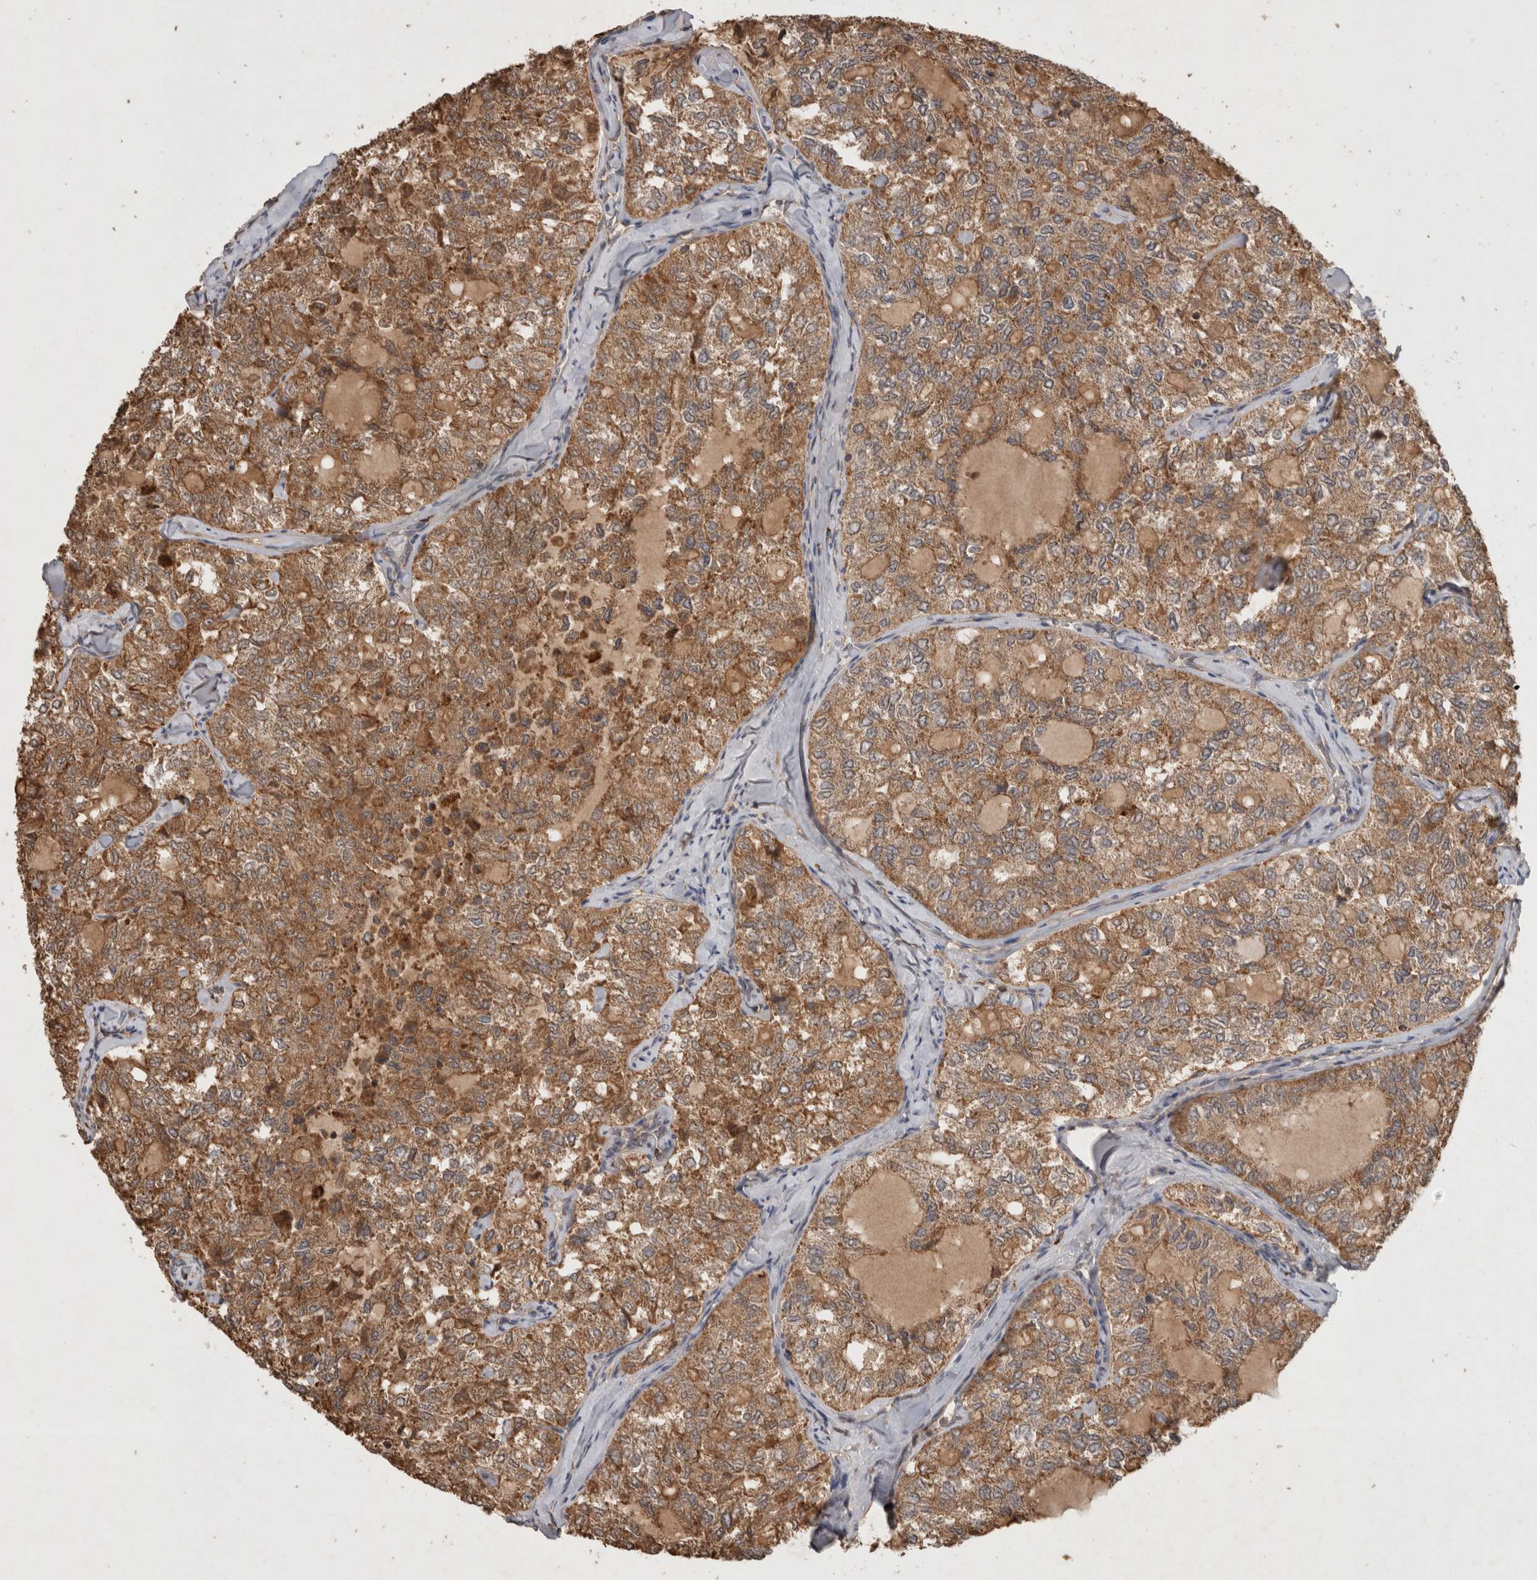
{"staining": {"intensity": "moderate", "quantity": ">75%", "location": "cytoplasmic/membranous"}, "tissue": "thyroid cancer", "cell_type": "Tumor cells", "image_type": "cancer", "snomed": [{"axis": "morphology", "description": "Follicular adenoma carcinoma, NOS"}, {"axis": "topography", "description": "Thyroid gland"}], "caption": "Follicular adenoma carcinoma (thyroid) stained for a protein exhibits moderate cytoplasmic/membranous positivity in tumor cells. The staining was performed using DAB to visualize the protein expression in brown, while the nuclei were stained in blue with hematoxylin (Magnification: 20x).", "gene": "SERAC1", "patient": {"sex": "male", "age": 75}}